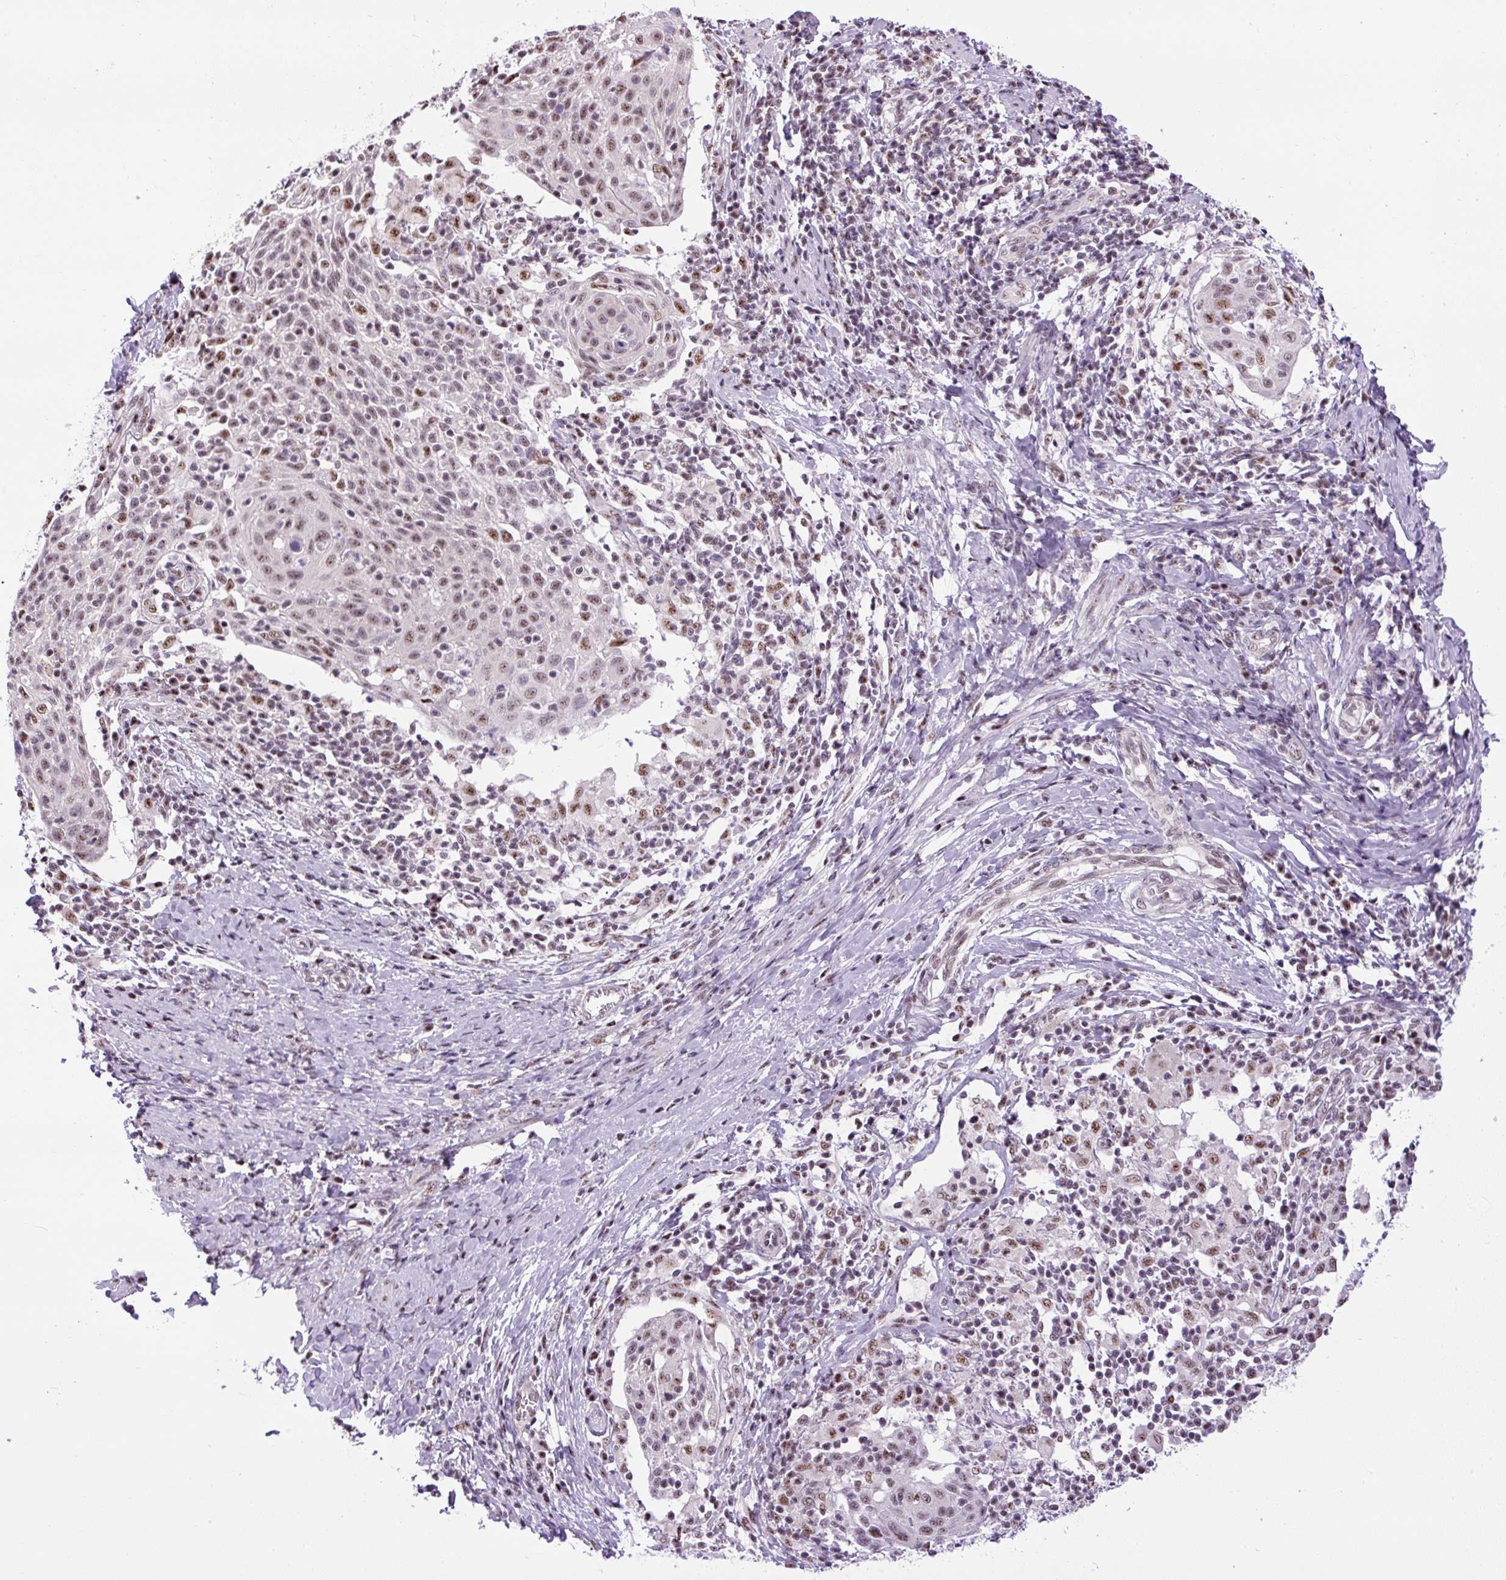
{"staining": {"intensity": "moderate", "quantity": "25%-75%", "location": "nuclear"}, "tissue": "cervical cancer", "cell_type": "Tumor cells", "image_type": "cancer", "snomed": [{"axis": "morphology", "description": "Squamous cell carcinoma, NOS"}, {"axis": "topography", "description": "Cervix"}], "caption": "Cervical squamous cell carcinoma tissue demonstrates moderate nuclear positivity in about 25%-75% of tumor cells, visualized by immunohistochemistry.", "gene": "SMC5", "patient": {"sex": "female", "age": 52}}